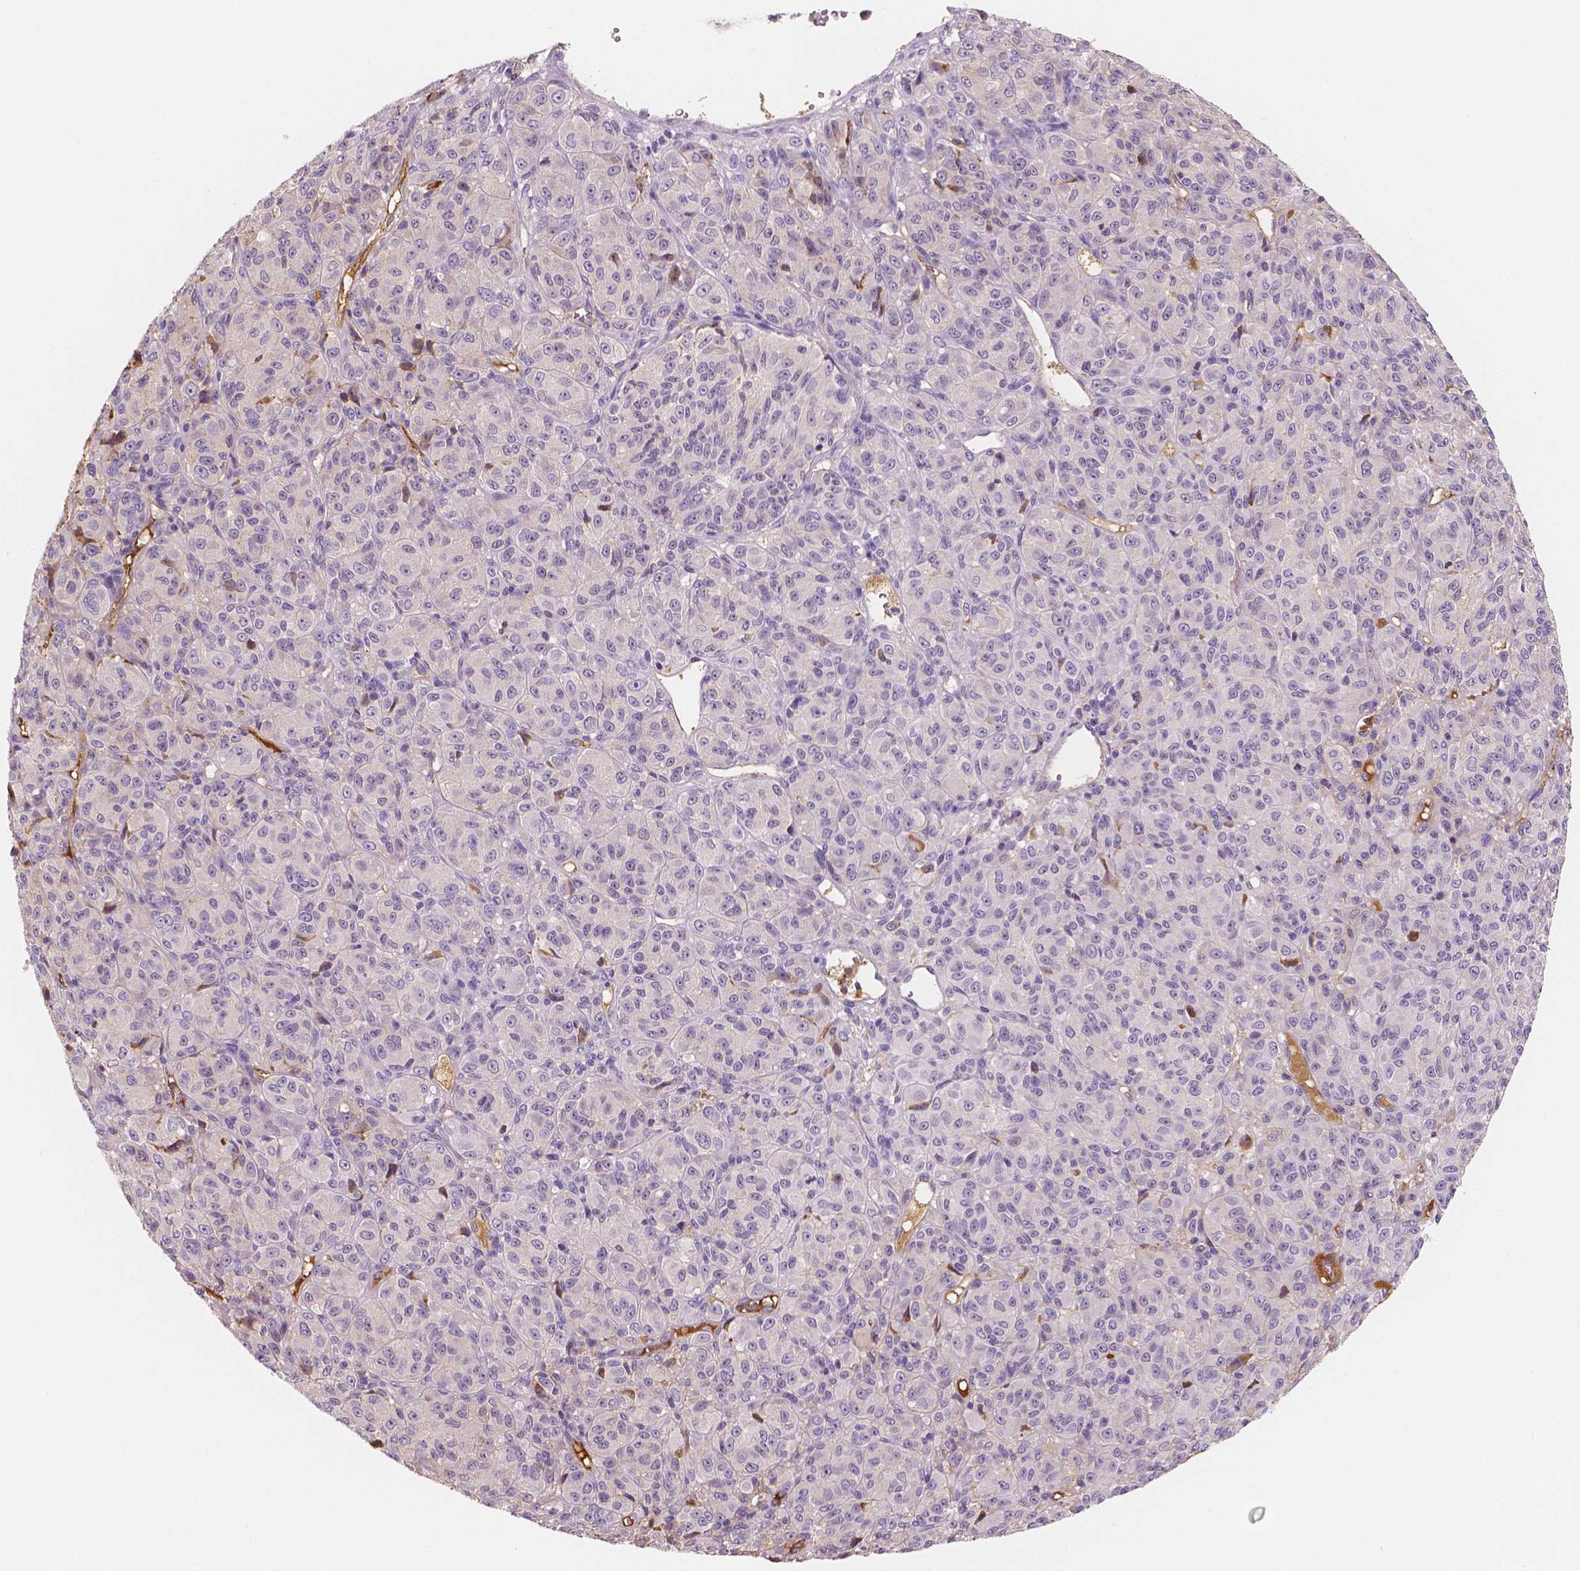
{"staining": {"intensity": "negative", "quantity": "none", "location": "none"}, "tissue": "melanoma", "cell_type": "Tumor cells", "image_type": "cancer", "snomed": [{"axis": "morphology", "description": "Malignant melanoma, Metastatic site"}, {"axis": "topography", "description": "Brain"}], "caption": "Immunohistochemistry (IHC) image of melanoma stained for a protein (brown), which exhibits no positivity in tumor cells. (DAB immunohistochemistry, high magnification).", "gene": "APOA4", "patient": {"sex": "female", "age": 56}}